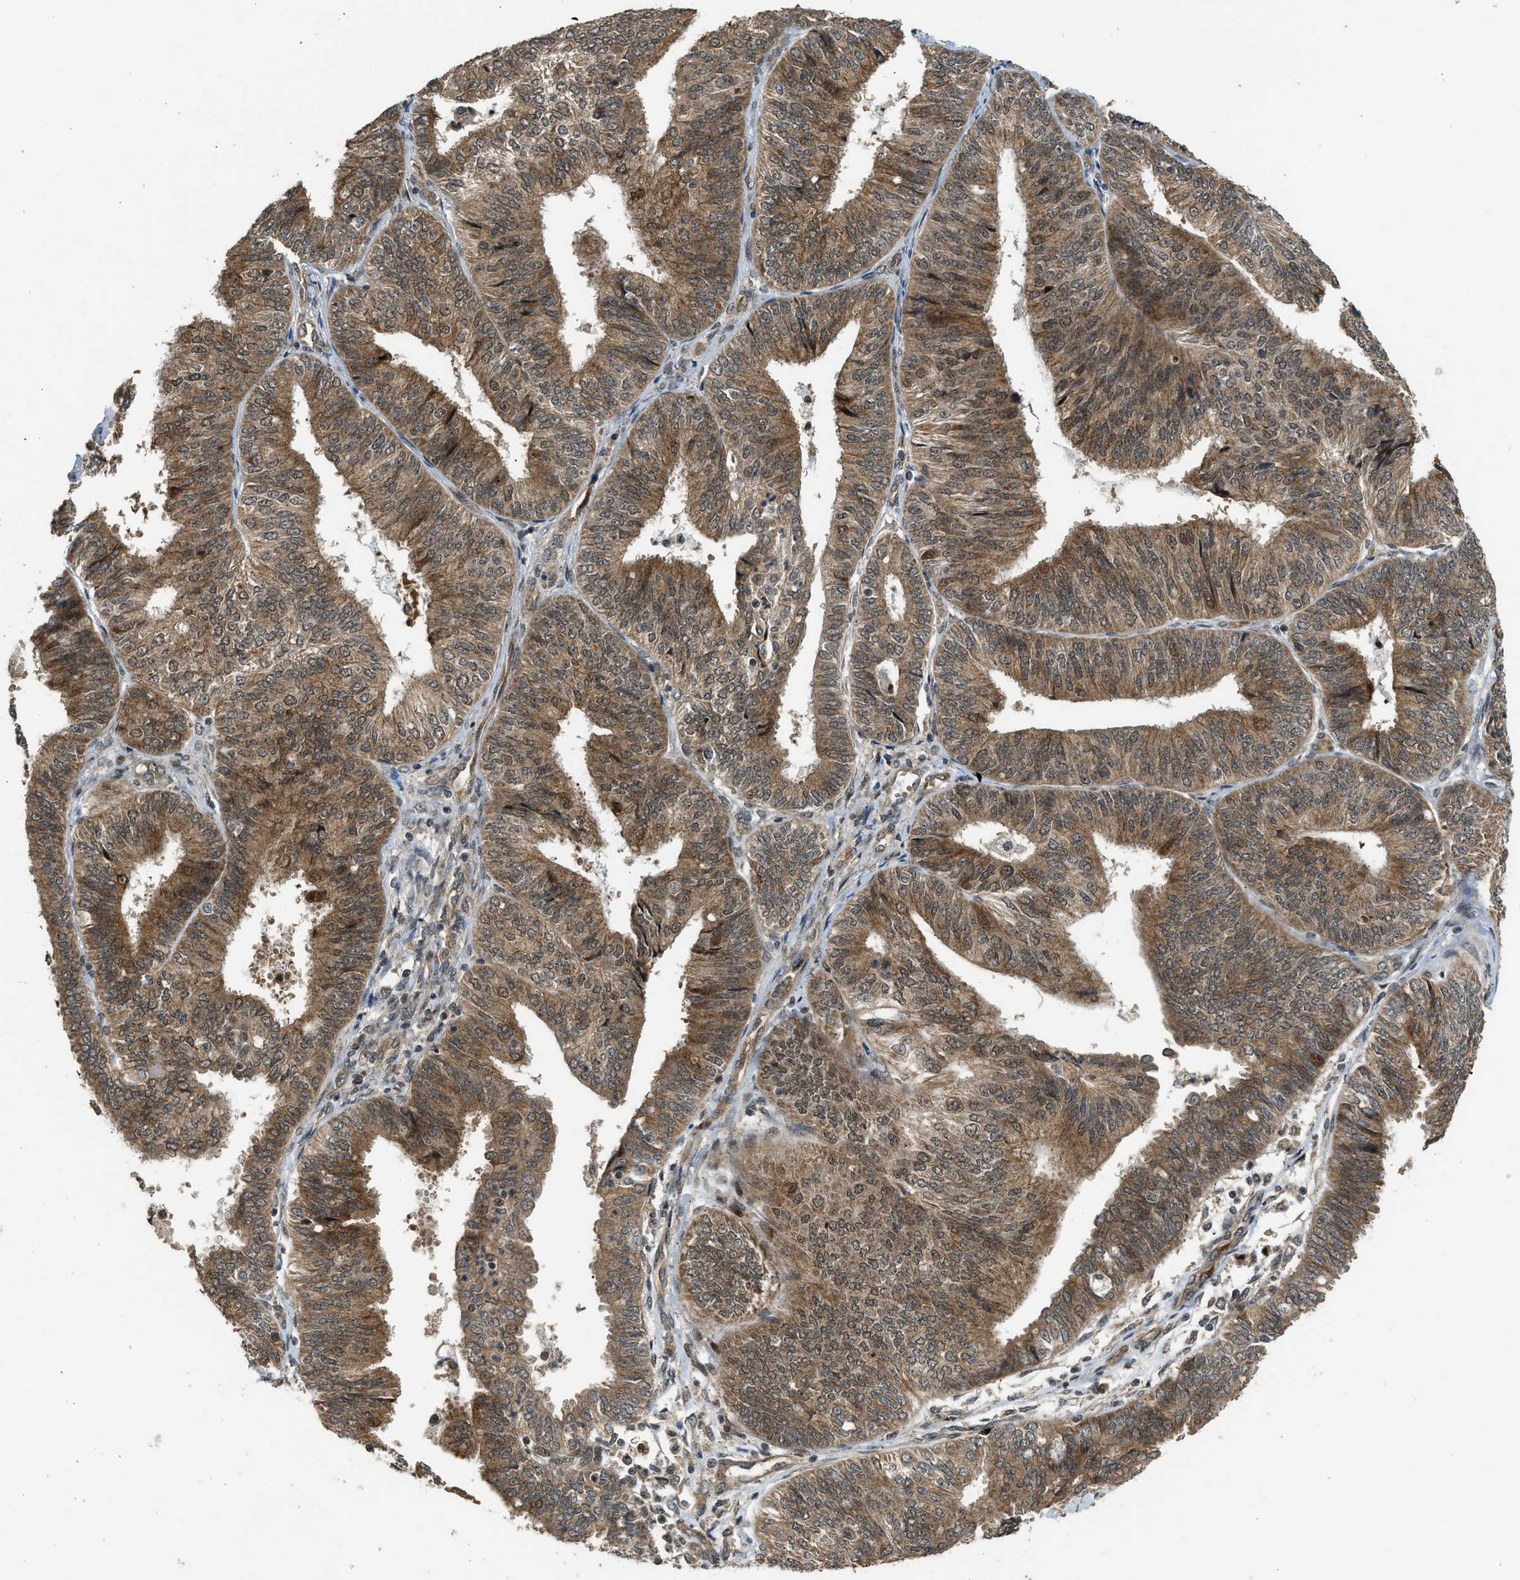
{"staining": {"intensity": "moderate", "quantity": ">75%", "location": "cytoplasmic/membranous"}, "tissue": "endometrial cancer", "cell_type": "Tumor cells", "image_type": "cancer", "snomed": [{"axis": "morphology", "description": "Adenocarcinoma, NOS"}, {"axis": "topography", "description": "Endometrium"}], "caption": "Adenocarcinoma (endometrial) tissue demonstrates moderate cytoplasmic/membranous positivity in approximately >75% of tumor cells", "gene": "GET1", "patient": {"sex": "female", "age": 58}}